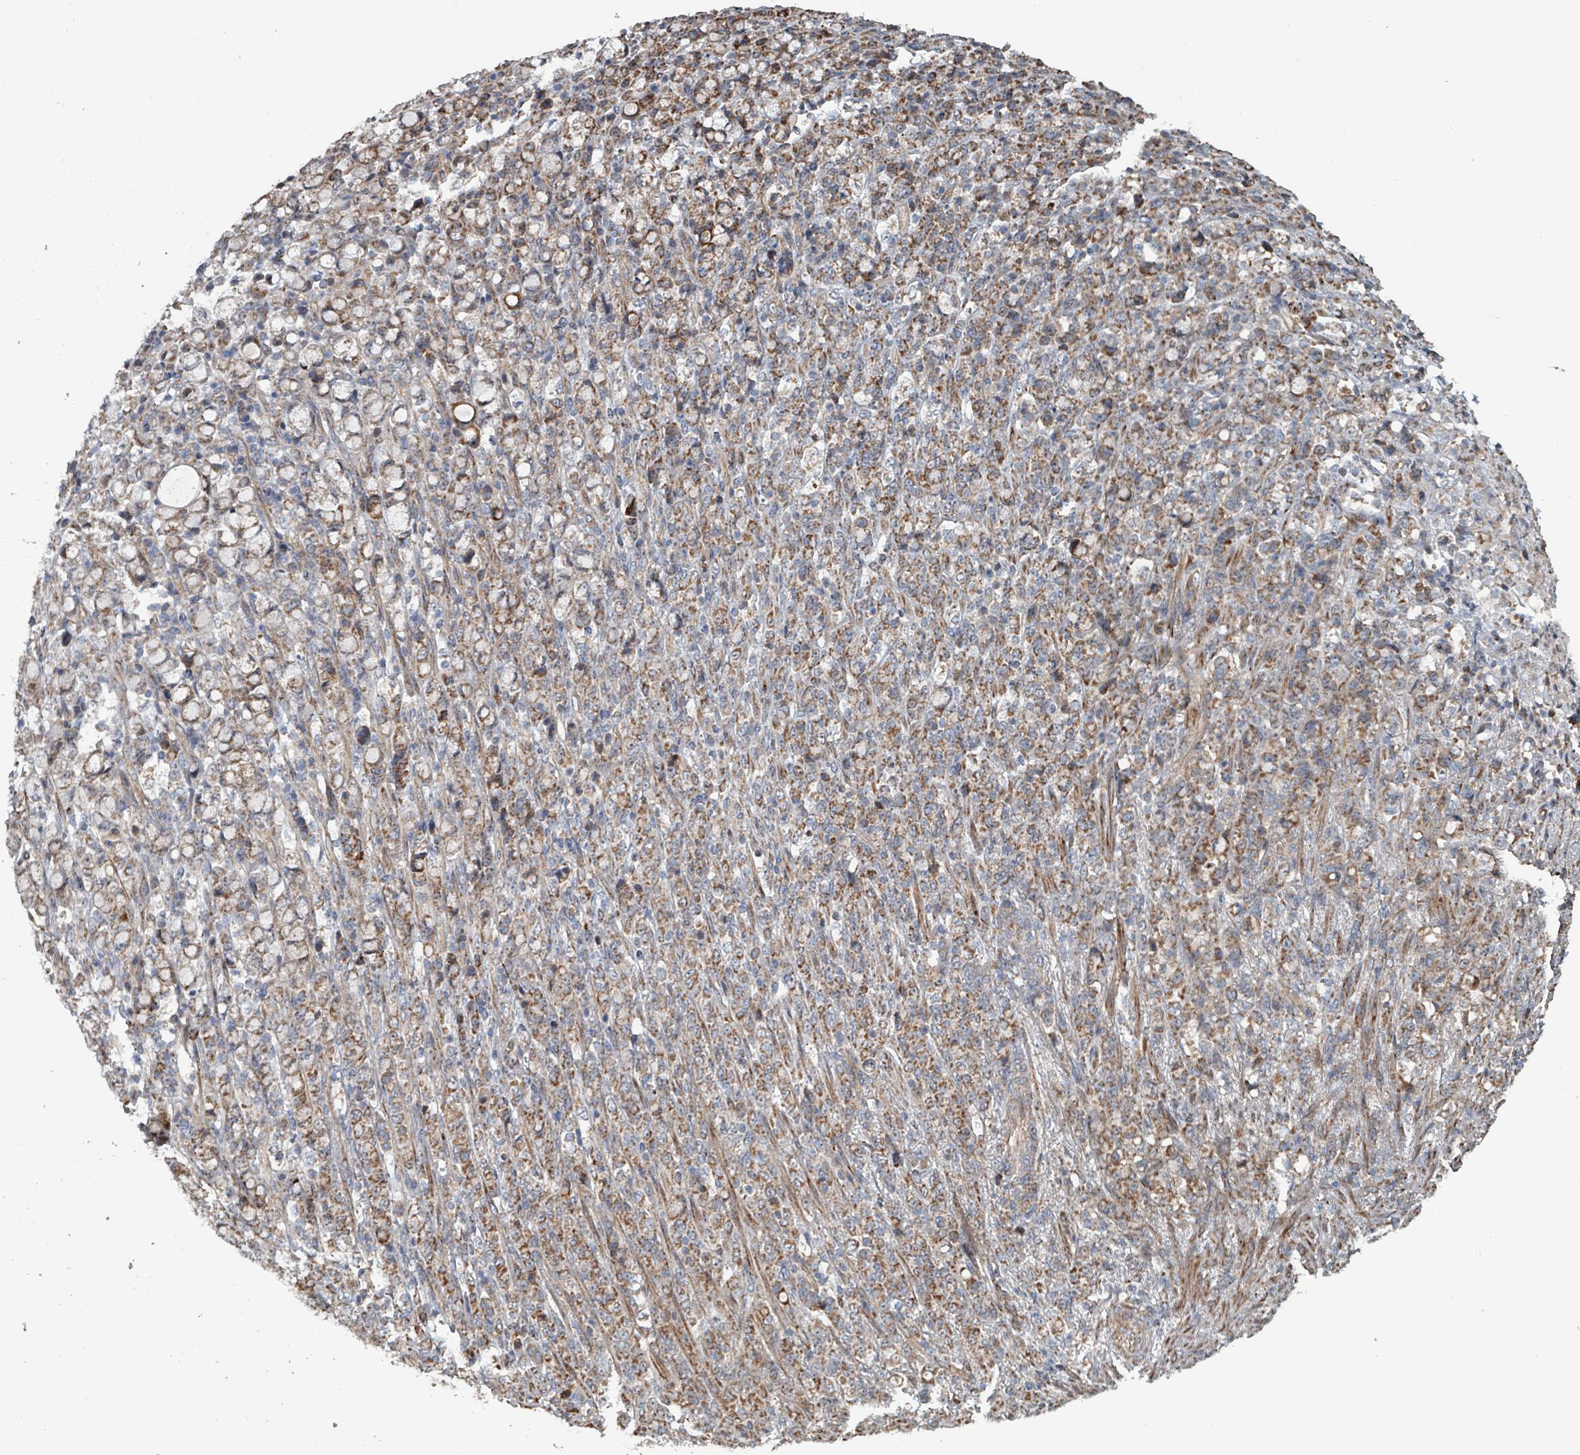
{"staining": {"intensity": "moderate", "quantity": ">75%", "location": "cytoplasmic/membranous"}, "tissue": "stomach cancer", "cell_type": "Tumor cells", "image_type": "cancer", "snomed": [{"axis": "morphology", "description": "Normal tissue, NOS"}, {"axis": "morphology", "description": "Adenocarcinoma, NOS"}, {"axis": "topography", "description": "Stomach"}], "caption": "Immunohistochemical staining of adenocarcinoma (stomach) demonstrates medium levels of moderate cytoplasmic/membranous protein staining in about >75% of tumor cells.", "gene": "MRPL4", "patient": {"sex": "female", "age": 79}}